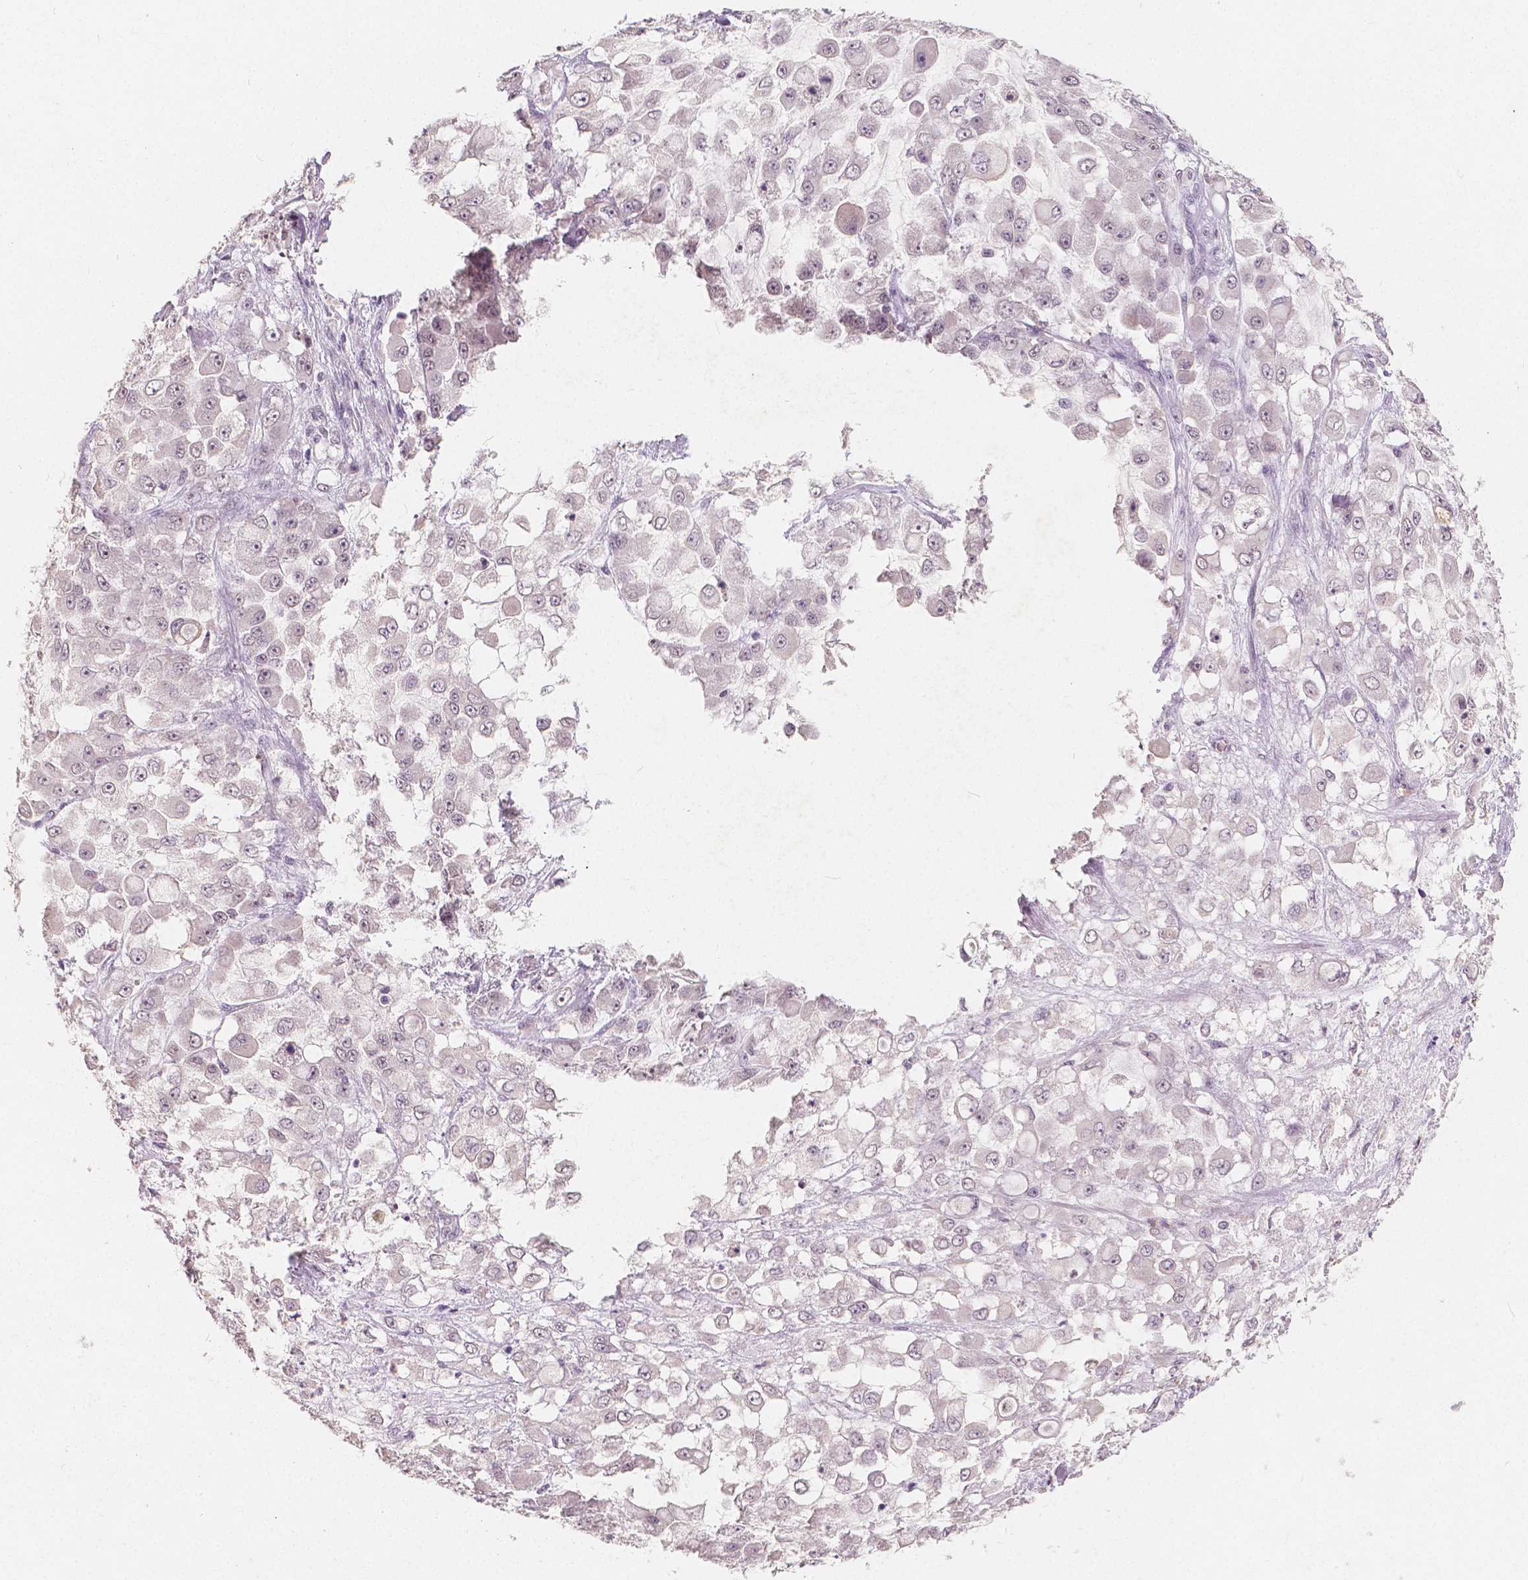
{"staining": {"intensity": "weak", "quantity": "<25%", "location": "nuclear"}, "tissue": "stomach cancer", "cell_type": "Tumor cells", "image_type": "cancer", "snomed": [{"axis": "morphology", "description": "Adenocarcinoma, NOS"}, {"axis": "topography", "description": "Stomach"}], "caption": "Image shows no protein staining in tumor cells of adenocarcinoma (stomach) tissue.", "gene": "NOLC1", "patient": {"sex": "female", "age": 76}}